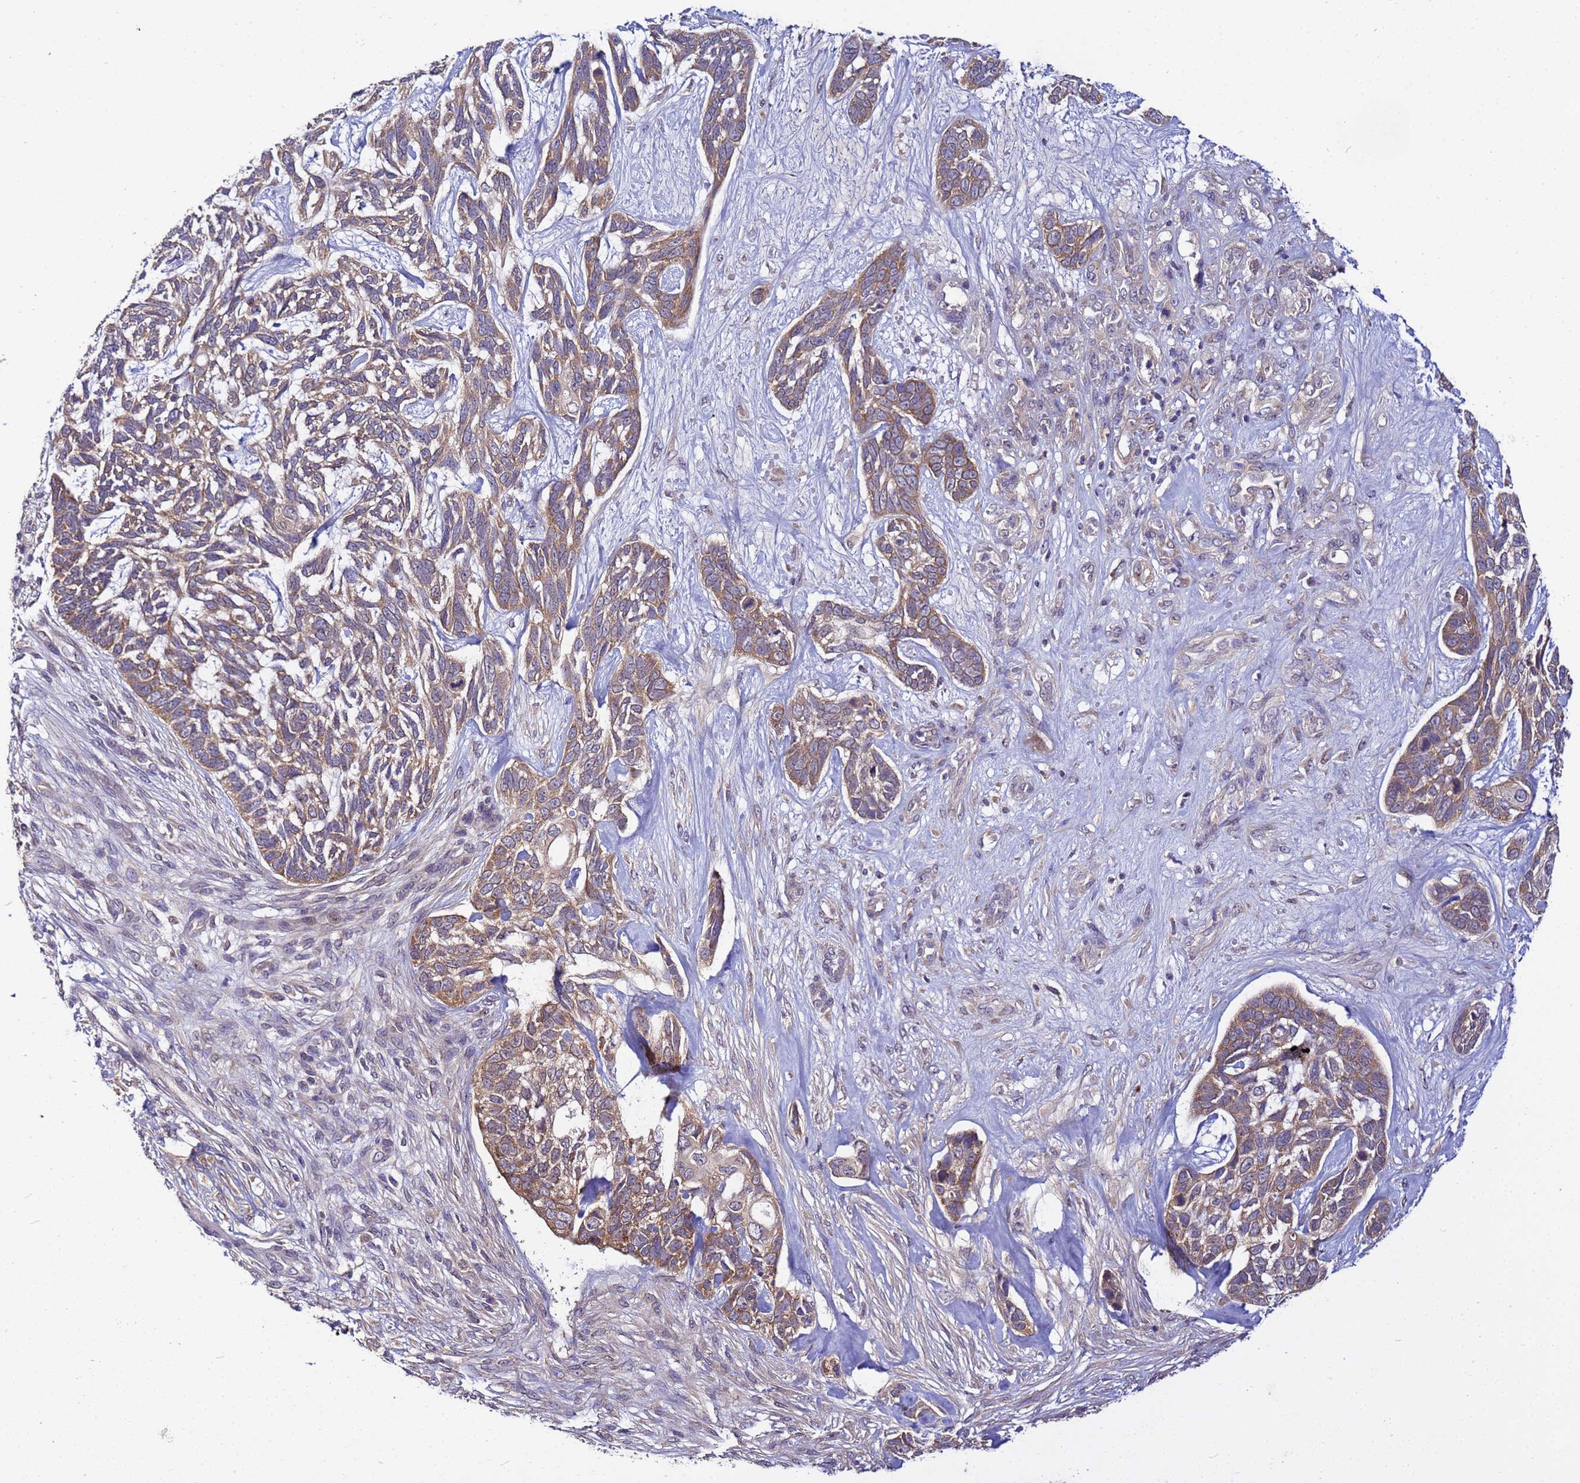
{"staining": {"intensity": "moderate", "quantity": "25%-75%", "location": "cytoplasmic/membranous"}, "tissue": "skin cancer", "cell_type": "Tumor cells", "image_type": "cancer", "snomed": [{"axis": "morphology", "description": "Basal cell carcinoma"}, {"axis": "topography", "description": "Skin"}], "caption": "Moderate cytoplasmic/membranous staining for a protein is appreciated in approximately 25%-75% of tumor cells of skin basal cell carcinoma using immunohistochemistry (IHC).", "gene": "GSPT2", "patient": {"sex": "male", "age": 88}}